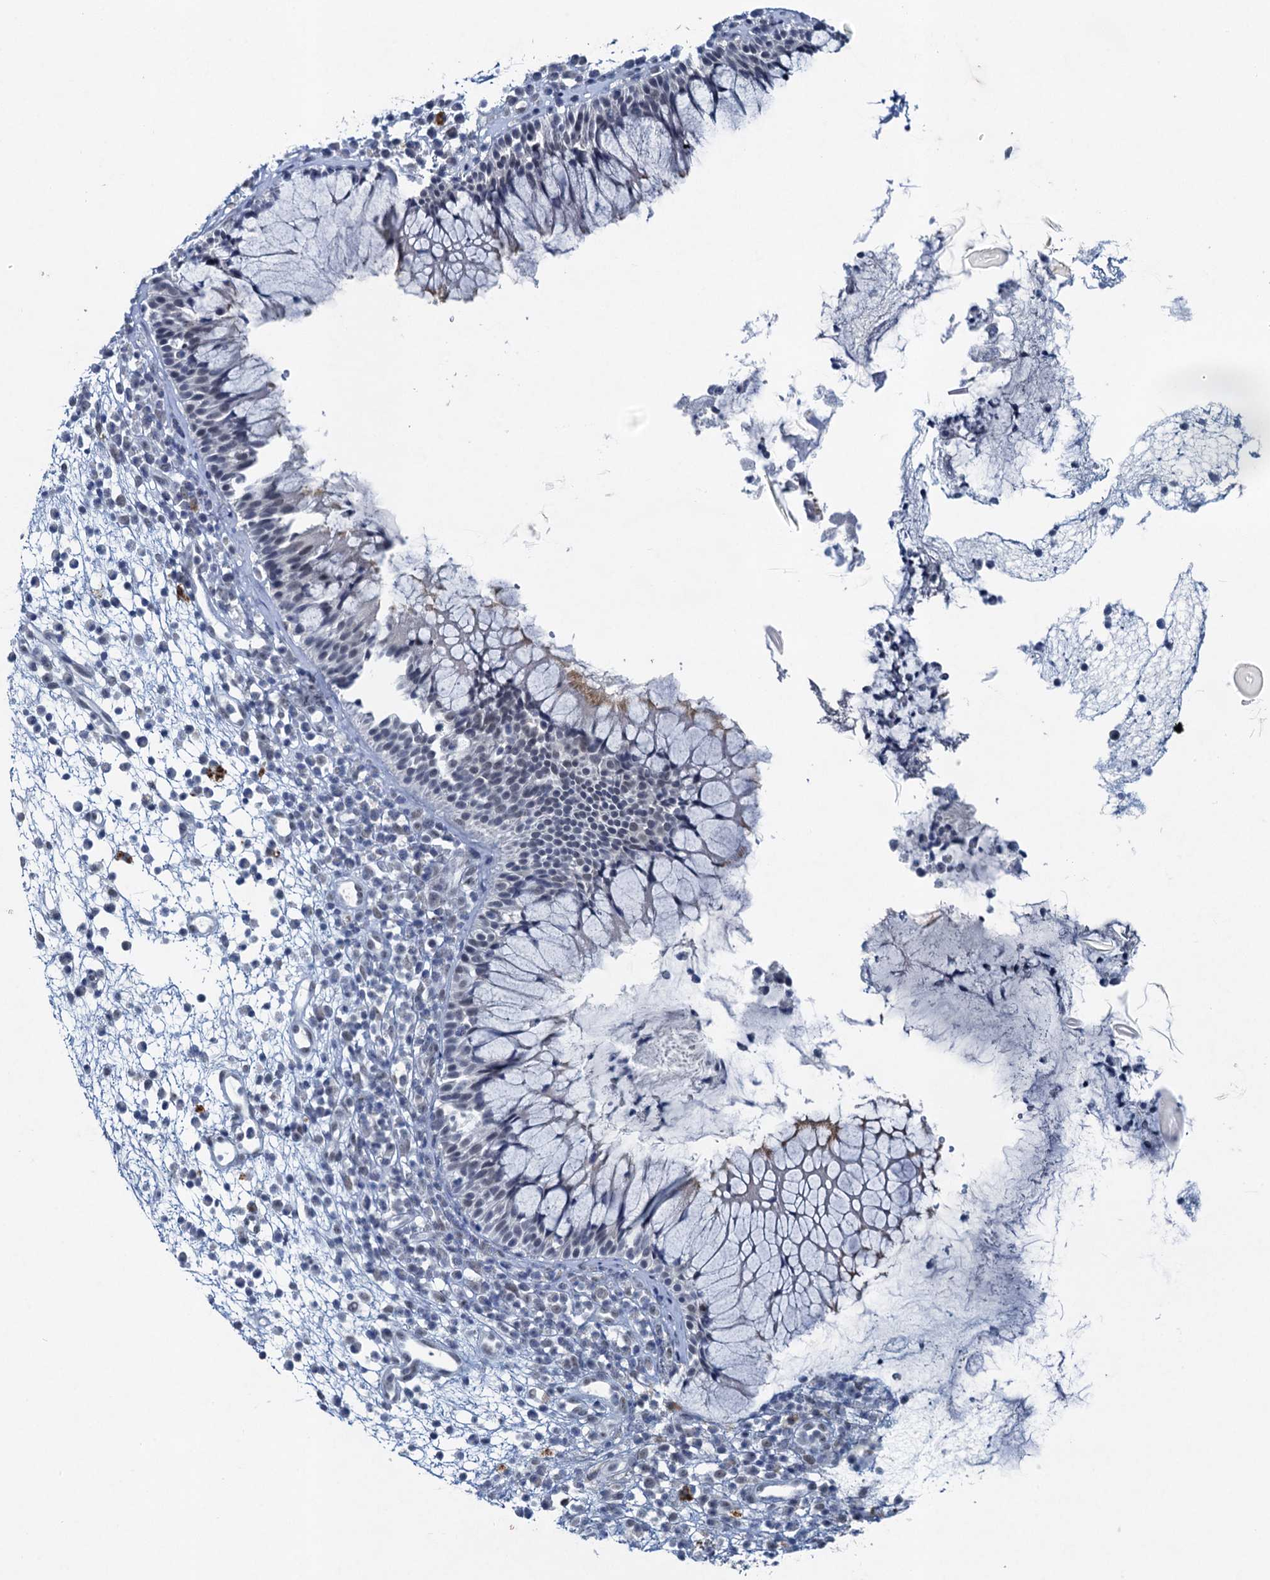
{"staining": {"intensity": "negative", "quantity": "none", "location": "none"}, "tissue": "nasopharynx", "cell_type": "Respiratory epithelial cells", "image_type": "normal", "snomed": [{"axis": "morphology", "description": "Normal tissue, NOS"}, {"axis": "morphology", "description": "Inflammation, NOS"}, {"axis": "topography", "description": "Nasopharynx"}], "caption": "Immunohistochemistry (IHC) micrograph of normal nasopharynx: nasopharynx stained with DAB (3,3'-diaminobenzidine) displays no significant protein staining in respiratory epithelial cells. (Brightfield microscopy of DAB (3,3'-diaminobenzidine) IHC at high magnification).", "gene": "ENSG00000230707", "patient": {"sex": "male", "age": 70}}